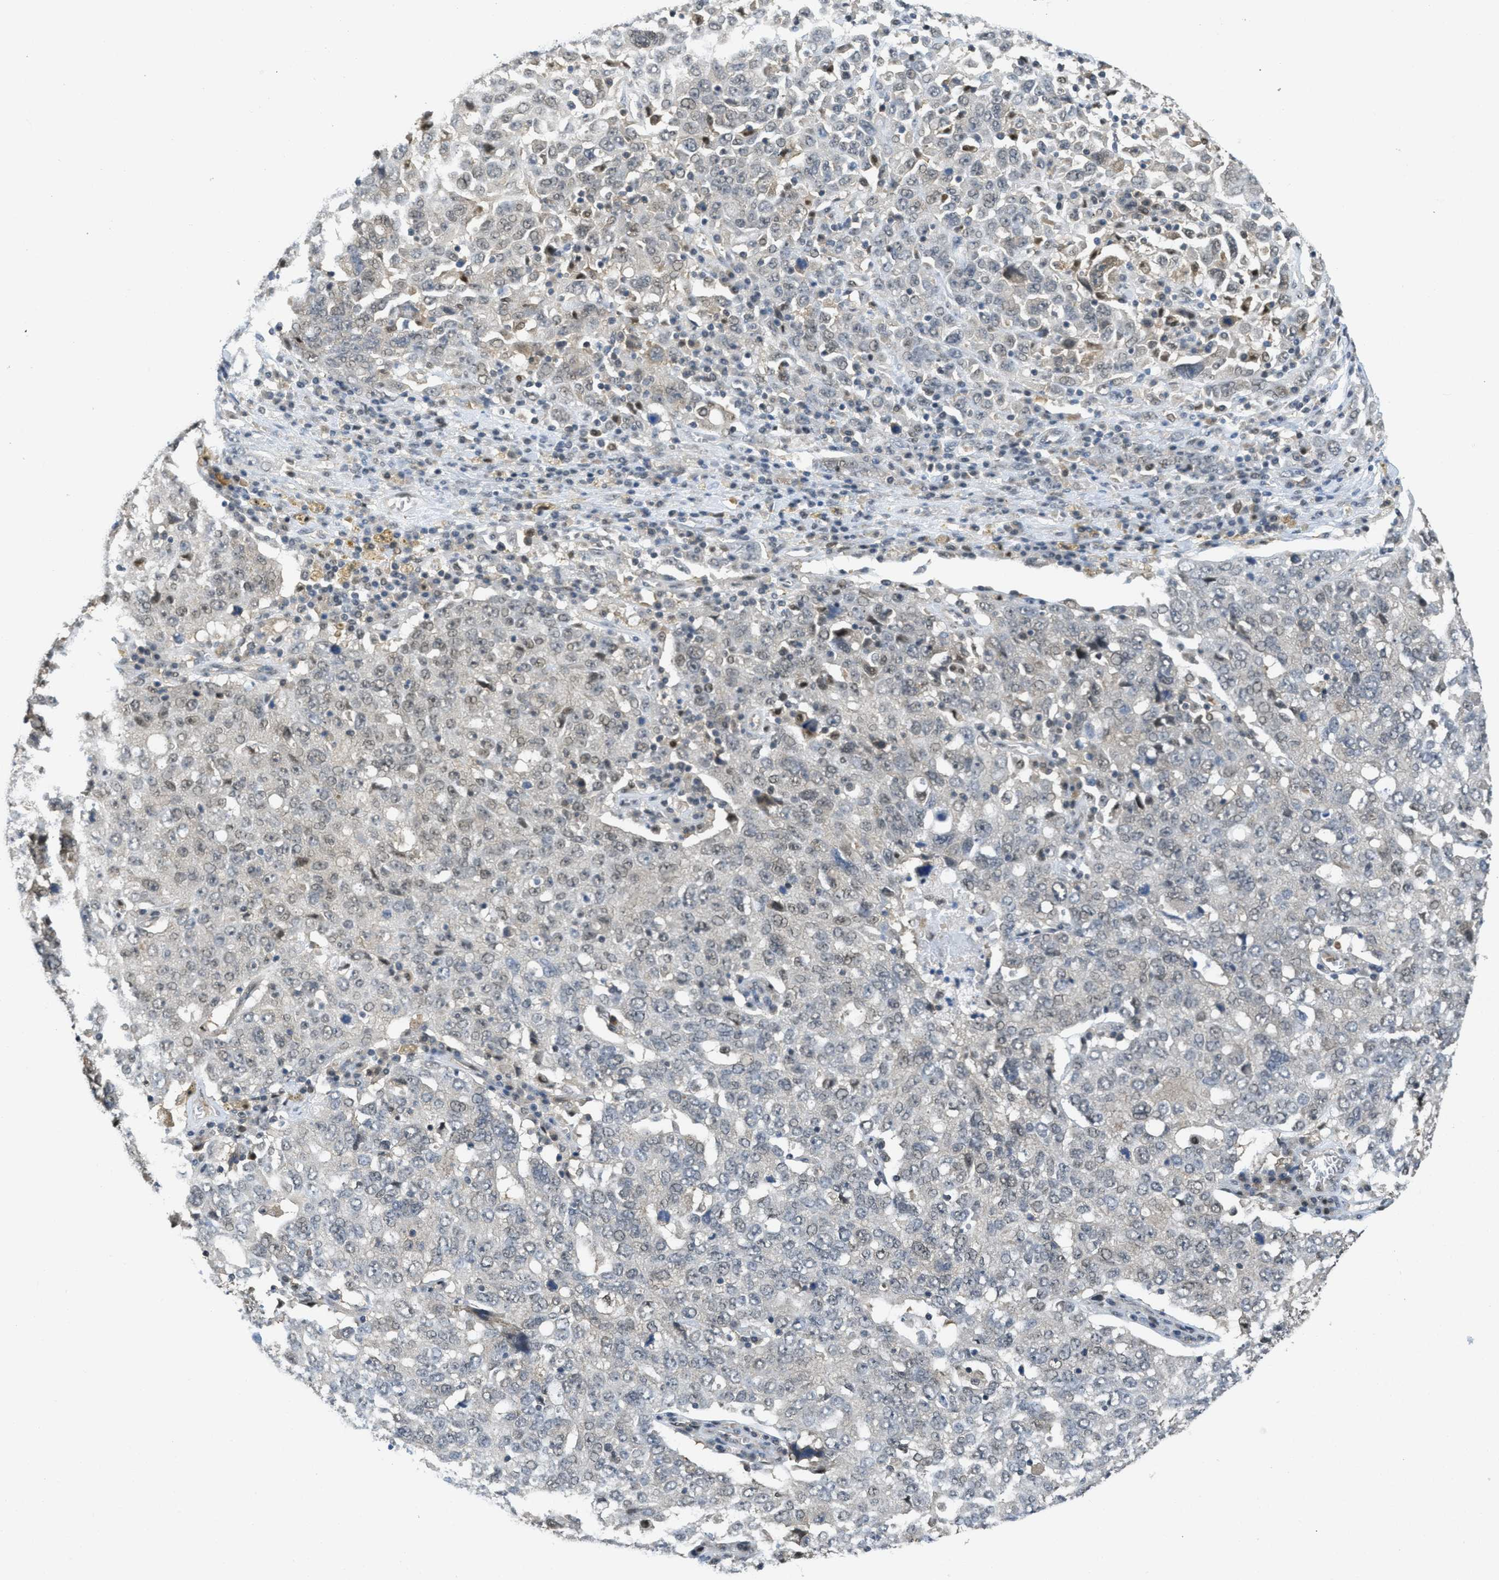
{"staining": {"intensity": "weak", "quantity": "25%-75%", "location": "nuclear"}, "tissue": "ovarian cancer", "cell_type": "Tumor cells", "image_type": "cancer", "snomed": [{"axis": "morphology", "description": "Carcinoma, endometroid"}, {"axis": "topography", "description": "Ovary"}], "caption": "Brown immunohistochemical staining in human ovarian endometroid carcinoma displays weak nuclear staining in approximately 25%-75% of tumor cells.", "gene": "PSMC5", "patient": {"sex": "female", "age": 62}}